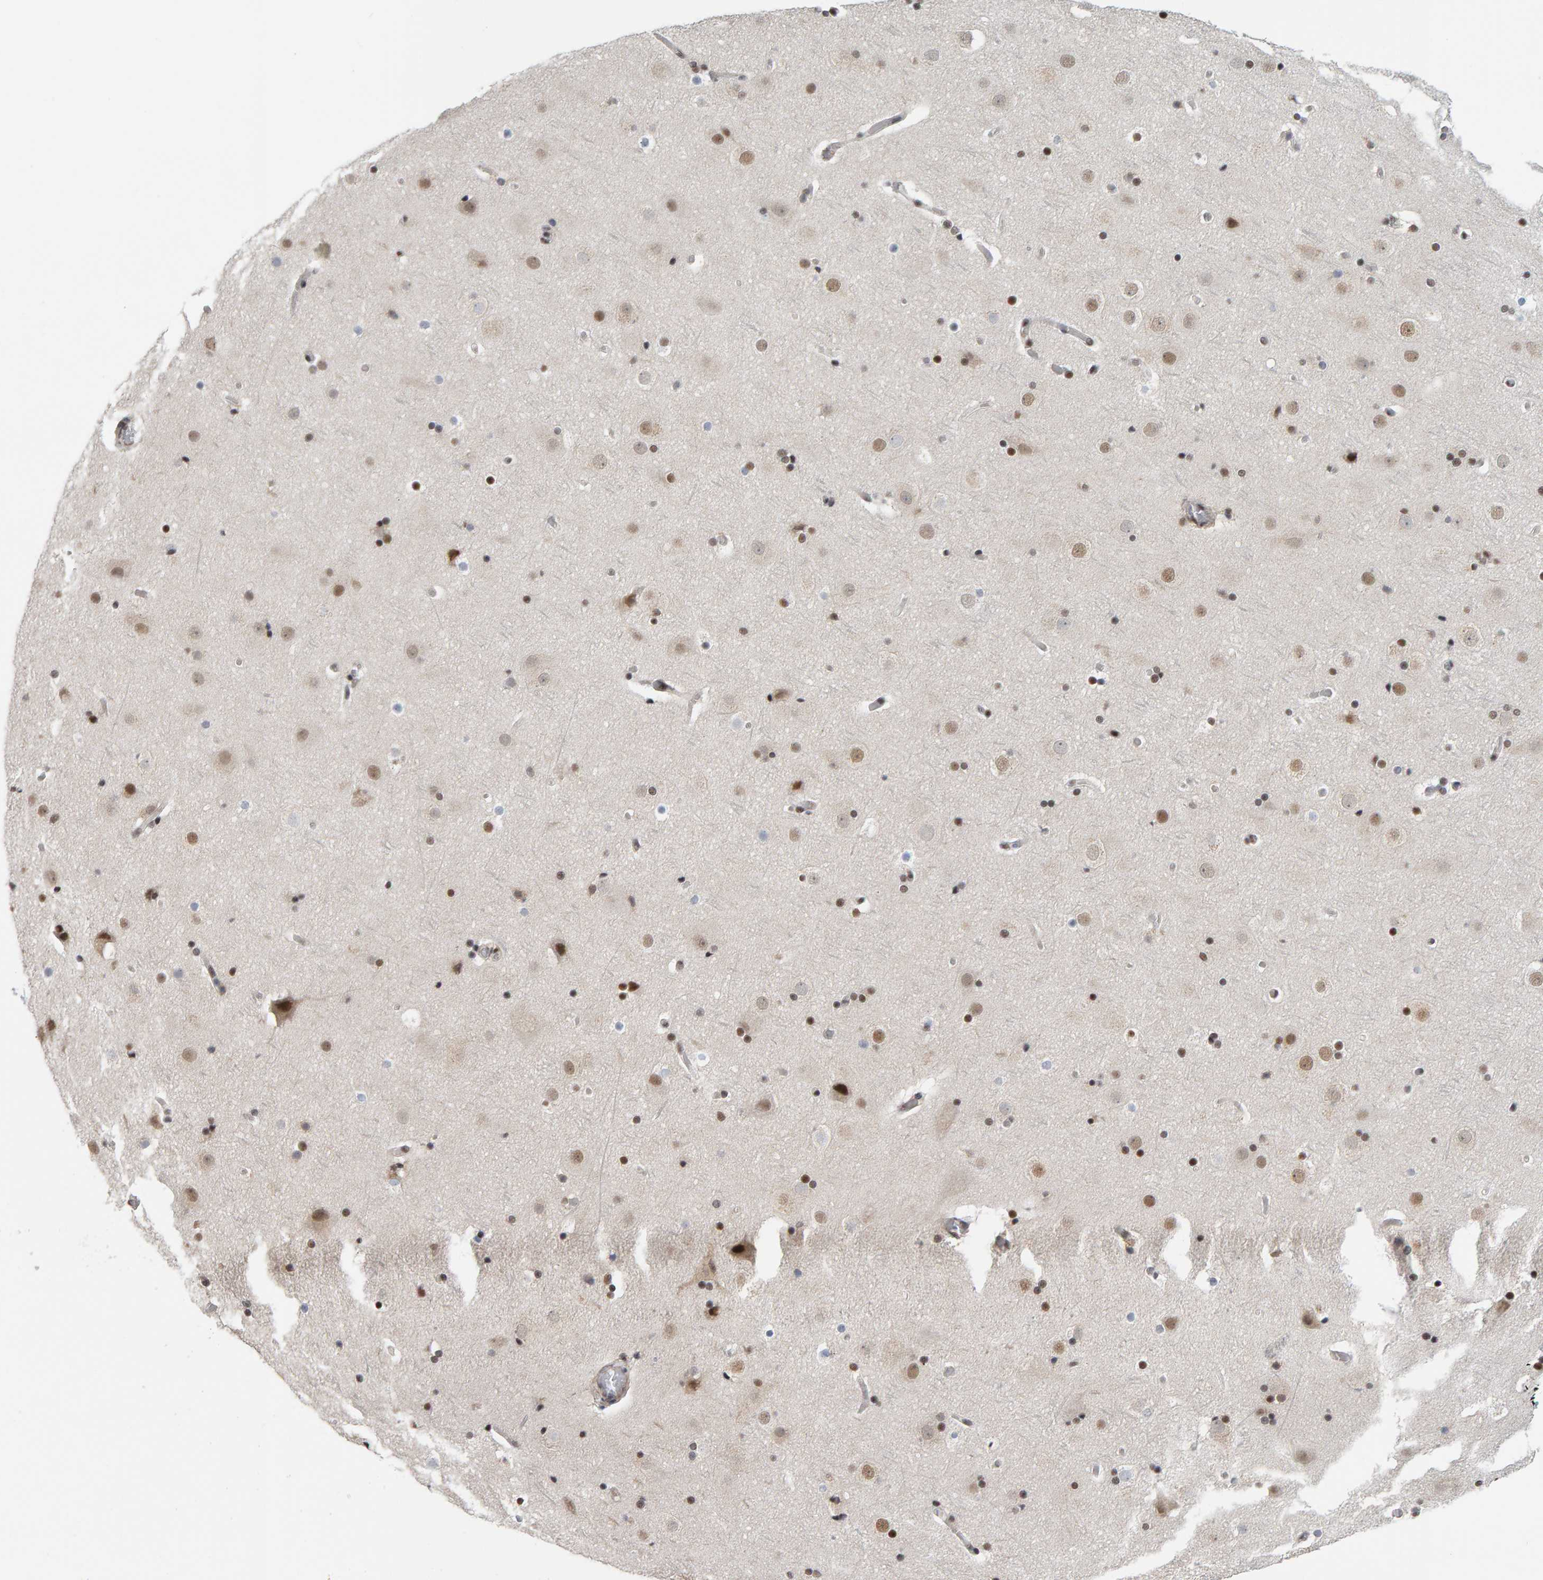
{"staining": {"intensity": "weak", "quantity": ">75%", "location": "nuclear"}, "tissue": "cerebral cortex", "cell_type": "Endothelial cells", "image_type": "normal", "snomed": [{"axis": "morphology", "description": "Normal tissue, NOS"}, {"axis": "topography", "description": "Cerebral cortex"}], "caption": "There is low levels of weak nuclear staining in endothelial cells of normal cerebral cortex, as demonstrated by immunohistochemical staining (brown color).", "gene": "ATF7IP", "patient": {"sex": "male", "age": 57}}